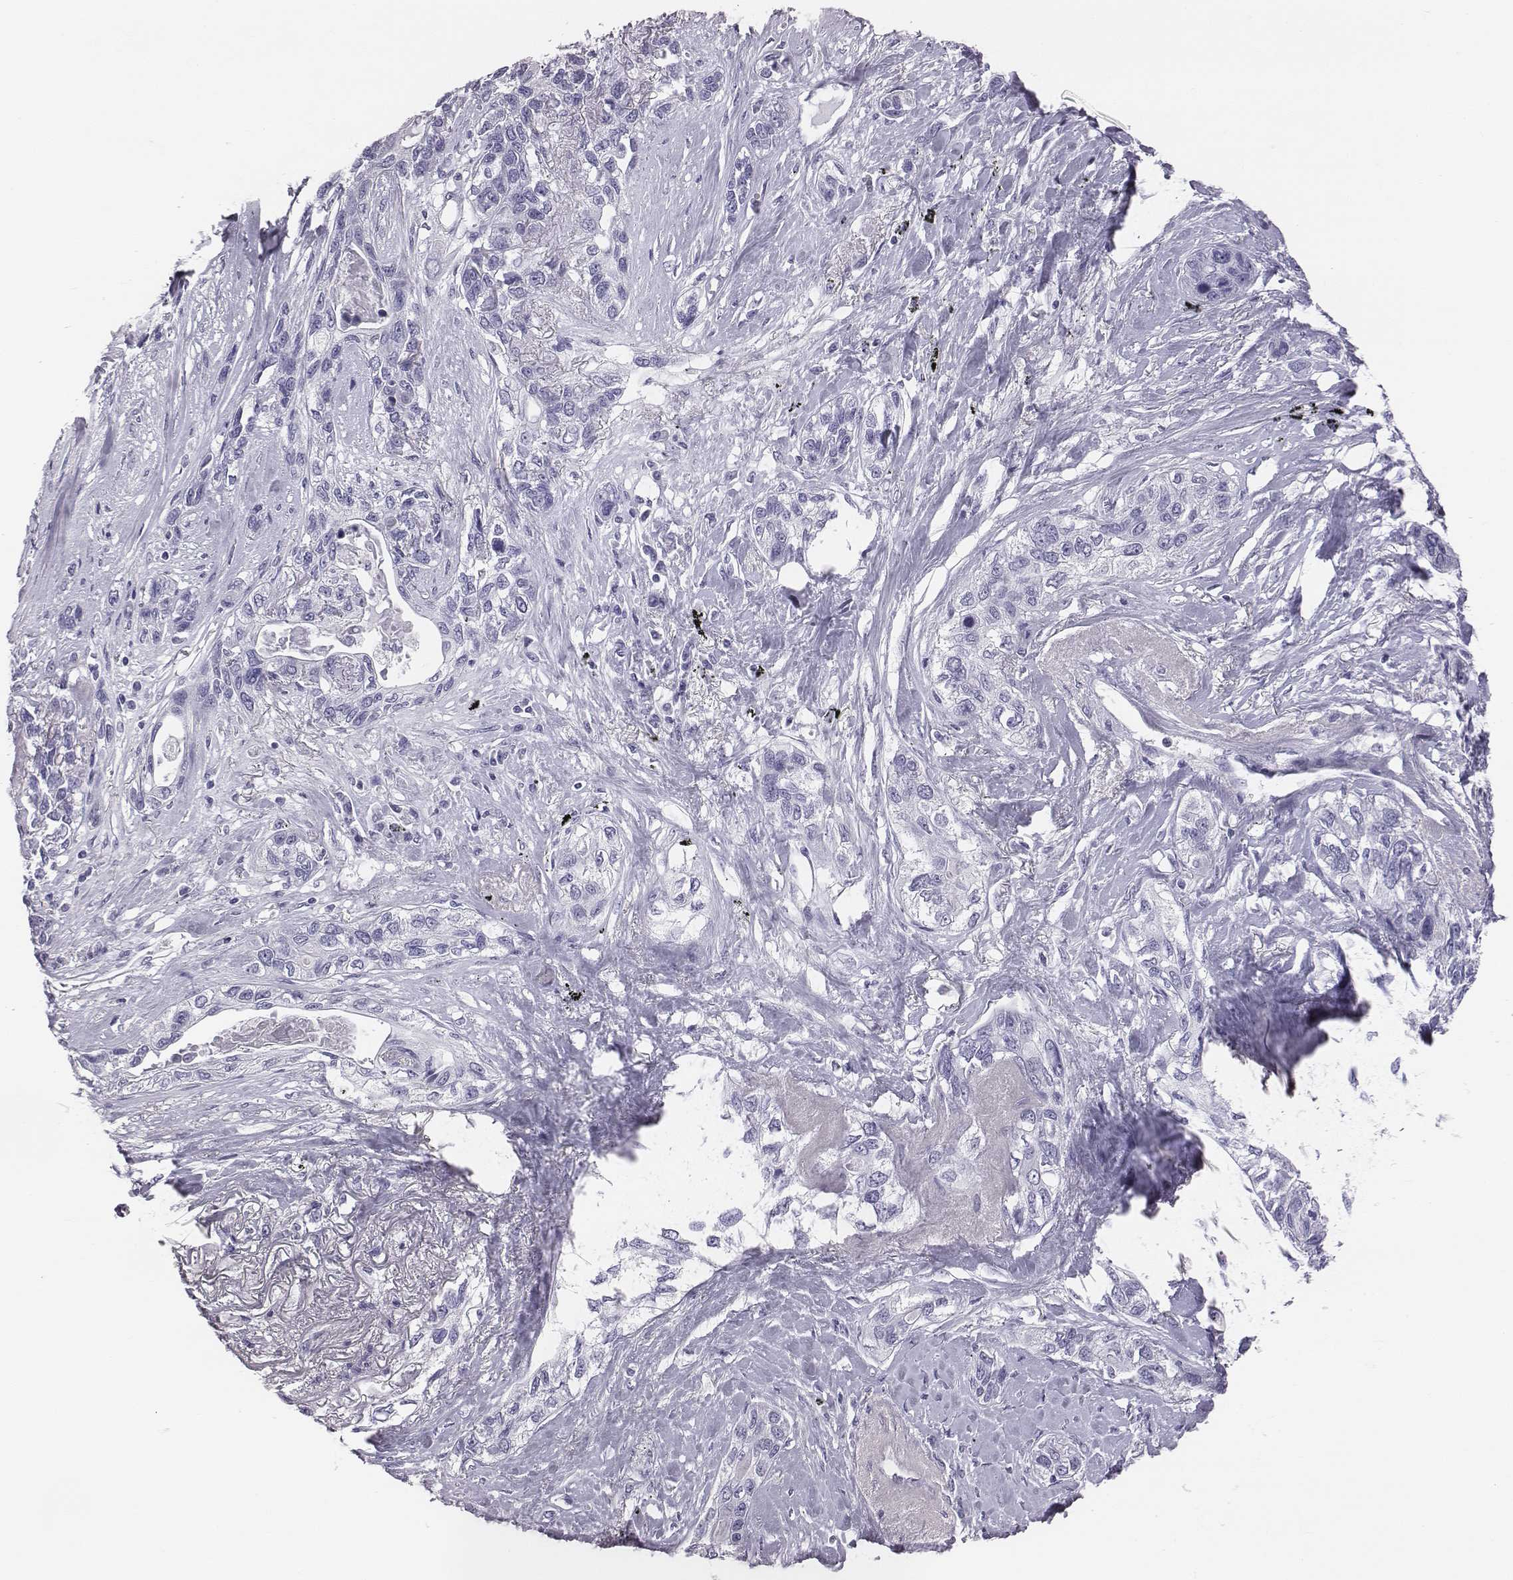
{"staining": {"intensity": "negative", "quantity": "none", "location": "none"}, "tissue": "lung cancer", "cell_type": "Tumor cells", "image_type": "cancer", "snomed": [{"axis": "morphology", "description": "Squamous cell carcinoma, NOS"}, {"axis": "topography", "description": "Lung"}], "caption": "Micrograph shows no protein positivity in tumor cells of lung cancer (squamous cell carcinoma) tissue. (Stains: DAB immunohistochemistry with hematoxylin counter stain, Microscopy: brightfield microscopy at high magnification).", "gene": "ACOD1", "patient": {"sex": "female", "age": 70}}